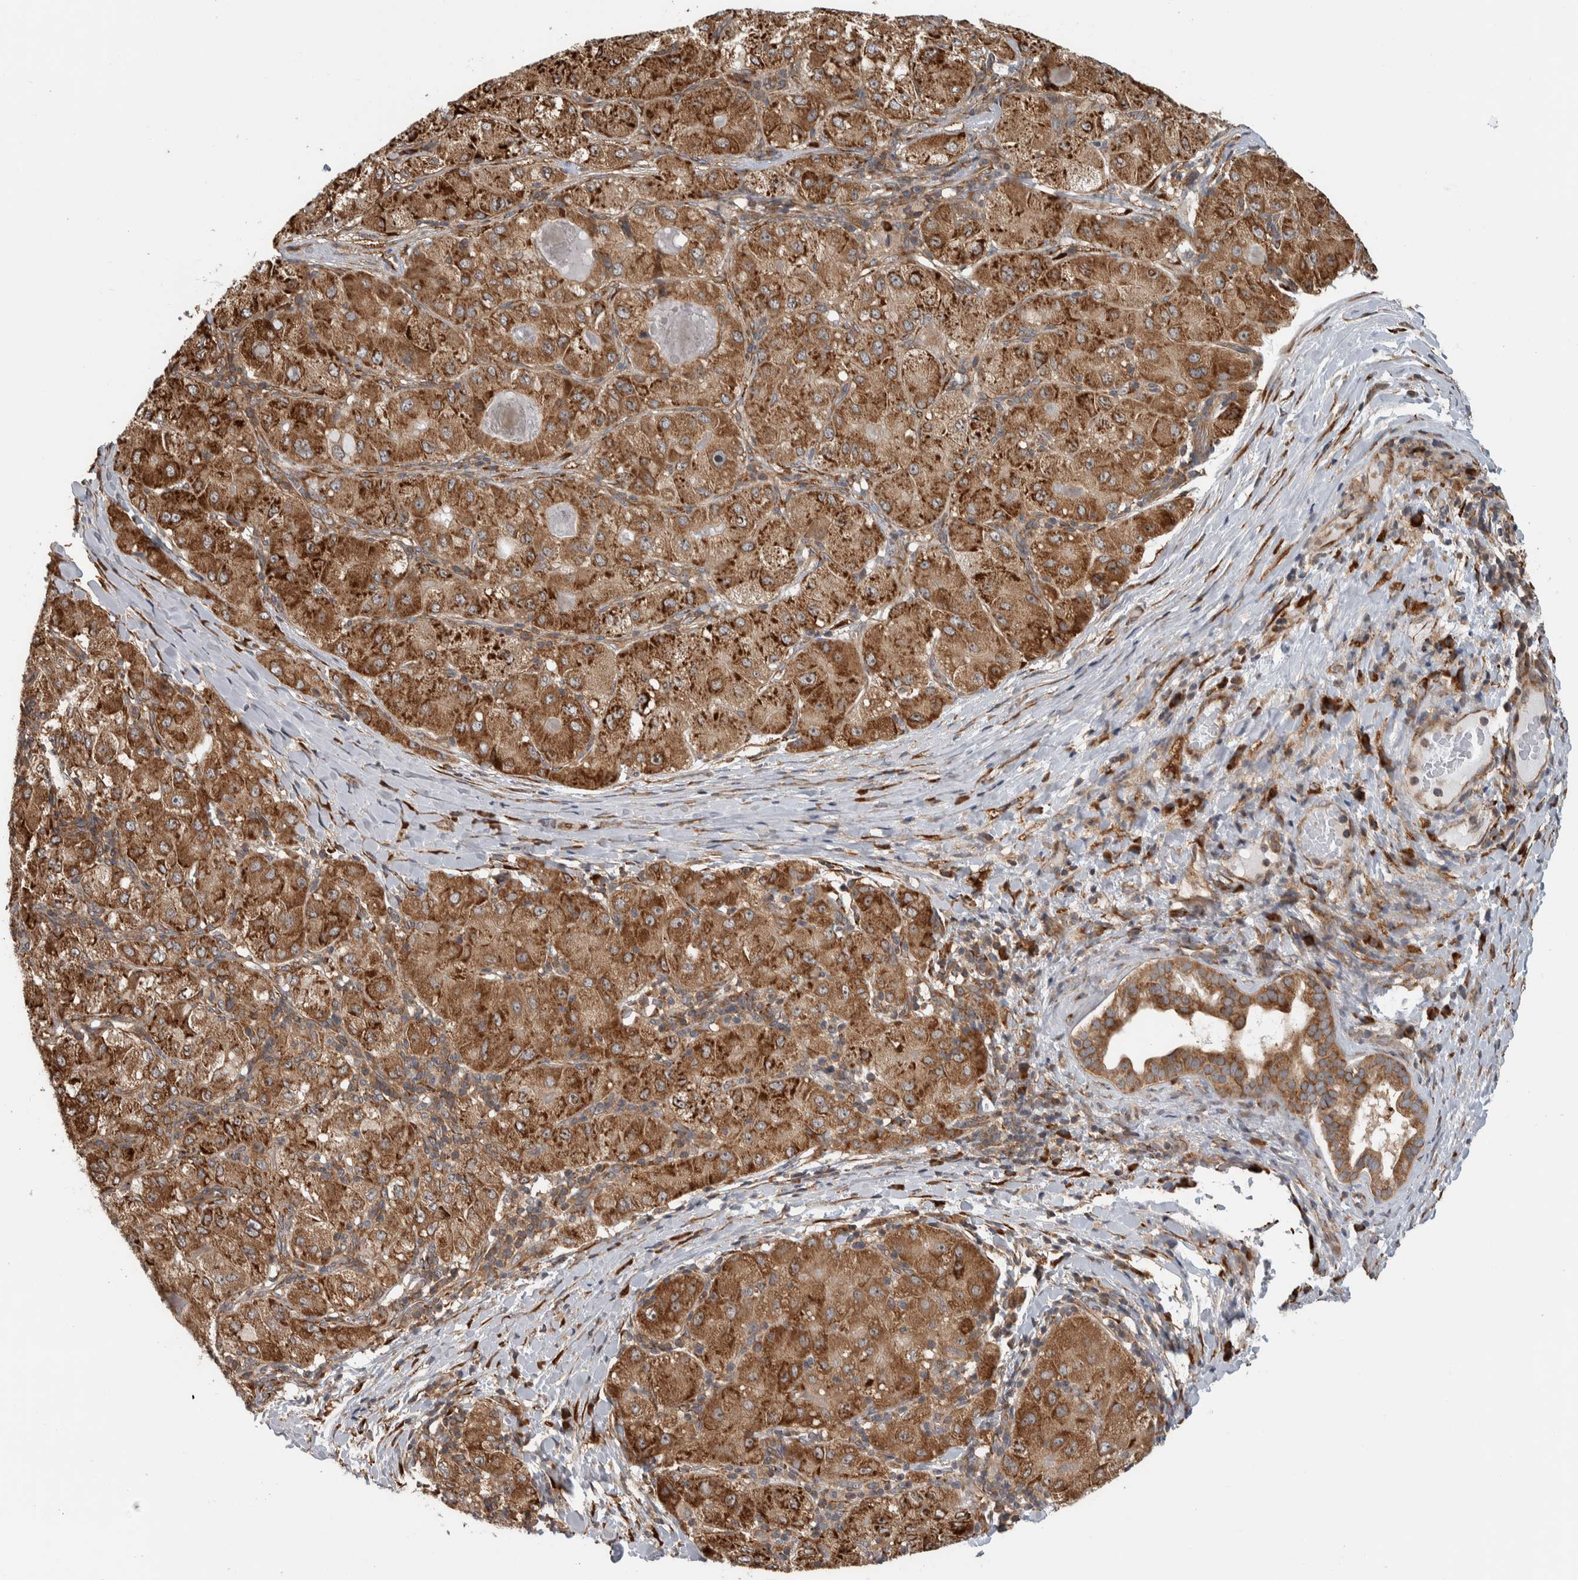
{"staining": {"intensity": "moderate", "quantity": ">75%", "location": "cytoplasmic/membranous"}, "tissue": "liver cancer", "cell_type": "Tumor cells", "image_type": "cancer", "snomed": [{"axis": "morphology", "description": "Carcinoma, Hepatocellular, NOS"}, {"axis": "topography", "description": "Liver"}], "caption": "Immunohistochemistry of human liver hepatocellular carcinoma shows medium levels of moderate cytoplasmic/membranous positivity in approximately >75% of tumor cells. The staining is performed using DAB brown chromogen to label protein expression. The nuclei are counter-stained blue using hematoxylin.", "gene": "EIF3H", "patient": {"sex": "male", "age": 80}}